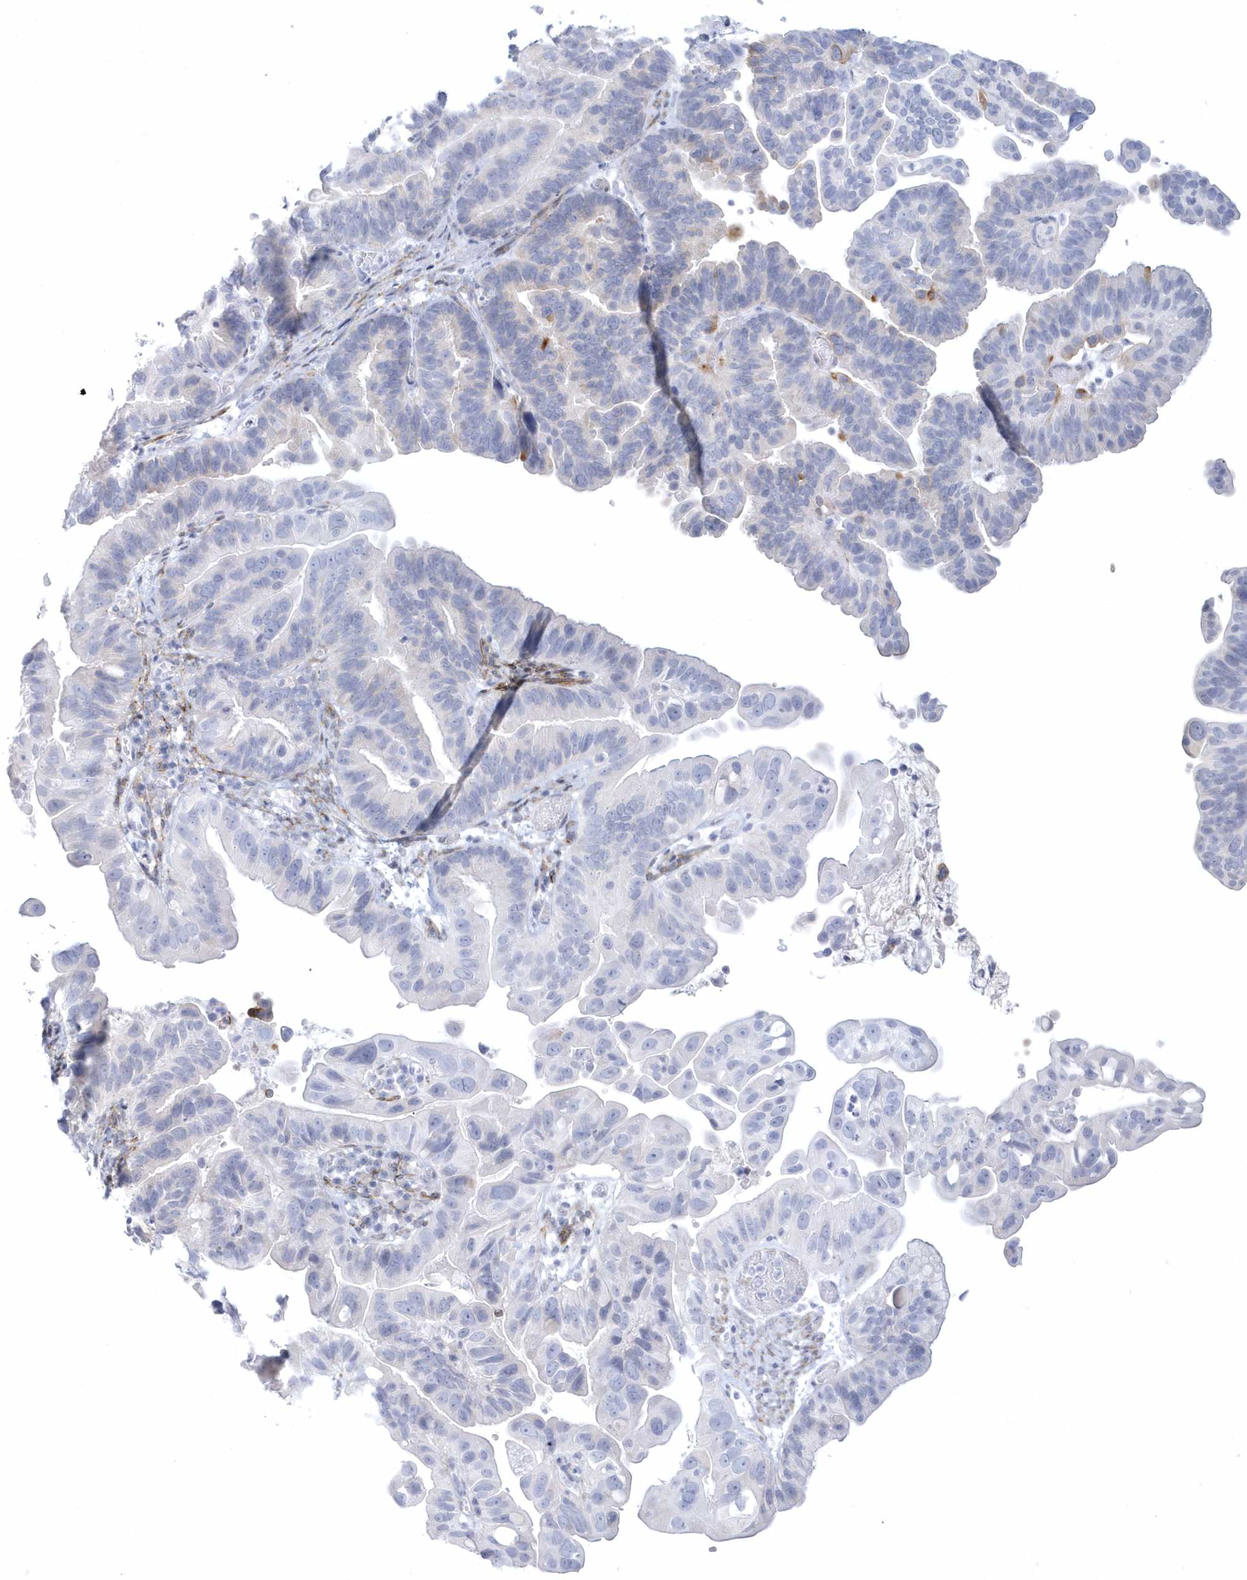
{"staining": {"intensity": "negative", "quantity": "none", "location": "none"}, "tissue": "ovarian cancer", "cell_type": "Tumor cells", "image_type": "cancer", "snomed": [{"axis": "morphology", "description": "Cystadenocarcinoma, serous, NOS"}, {"axis": "topography", "description": "Ovary"}], "caption": "Ovarian cancer was stained to show a protein in brown. There is no significant staining in tumor cells.", "gene": "WDR27", "patient": {"sex": "female", "age": 56}}